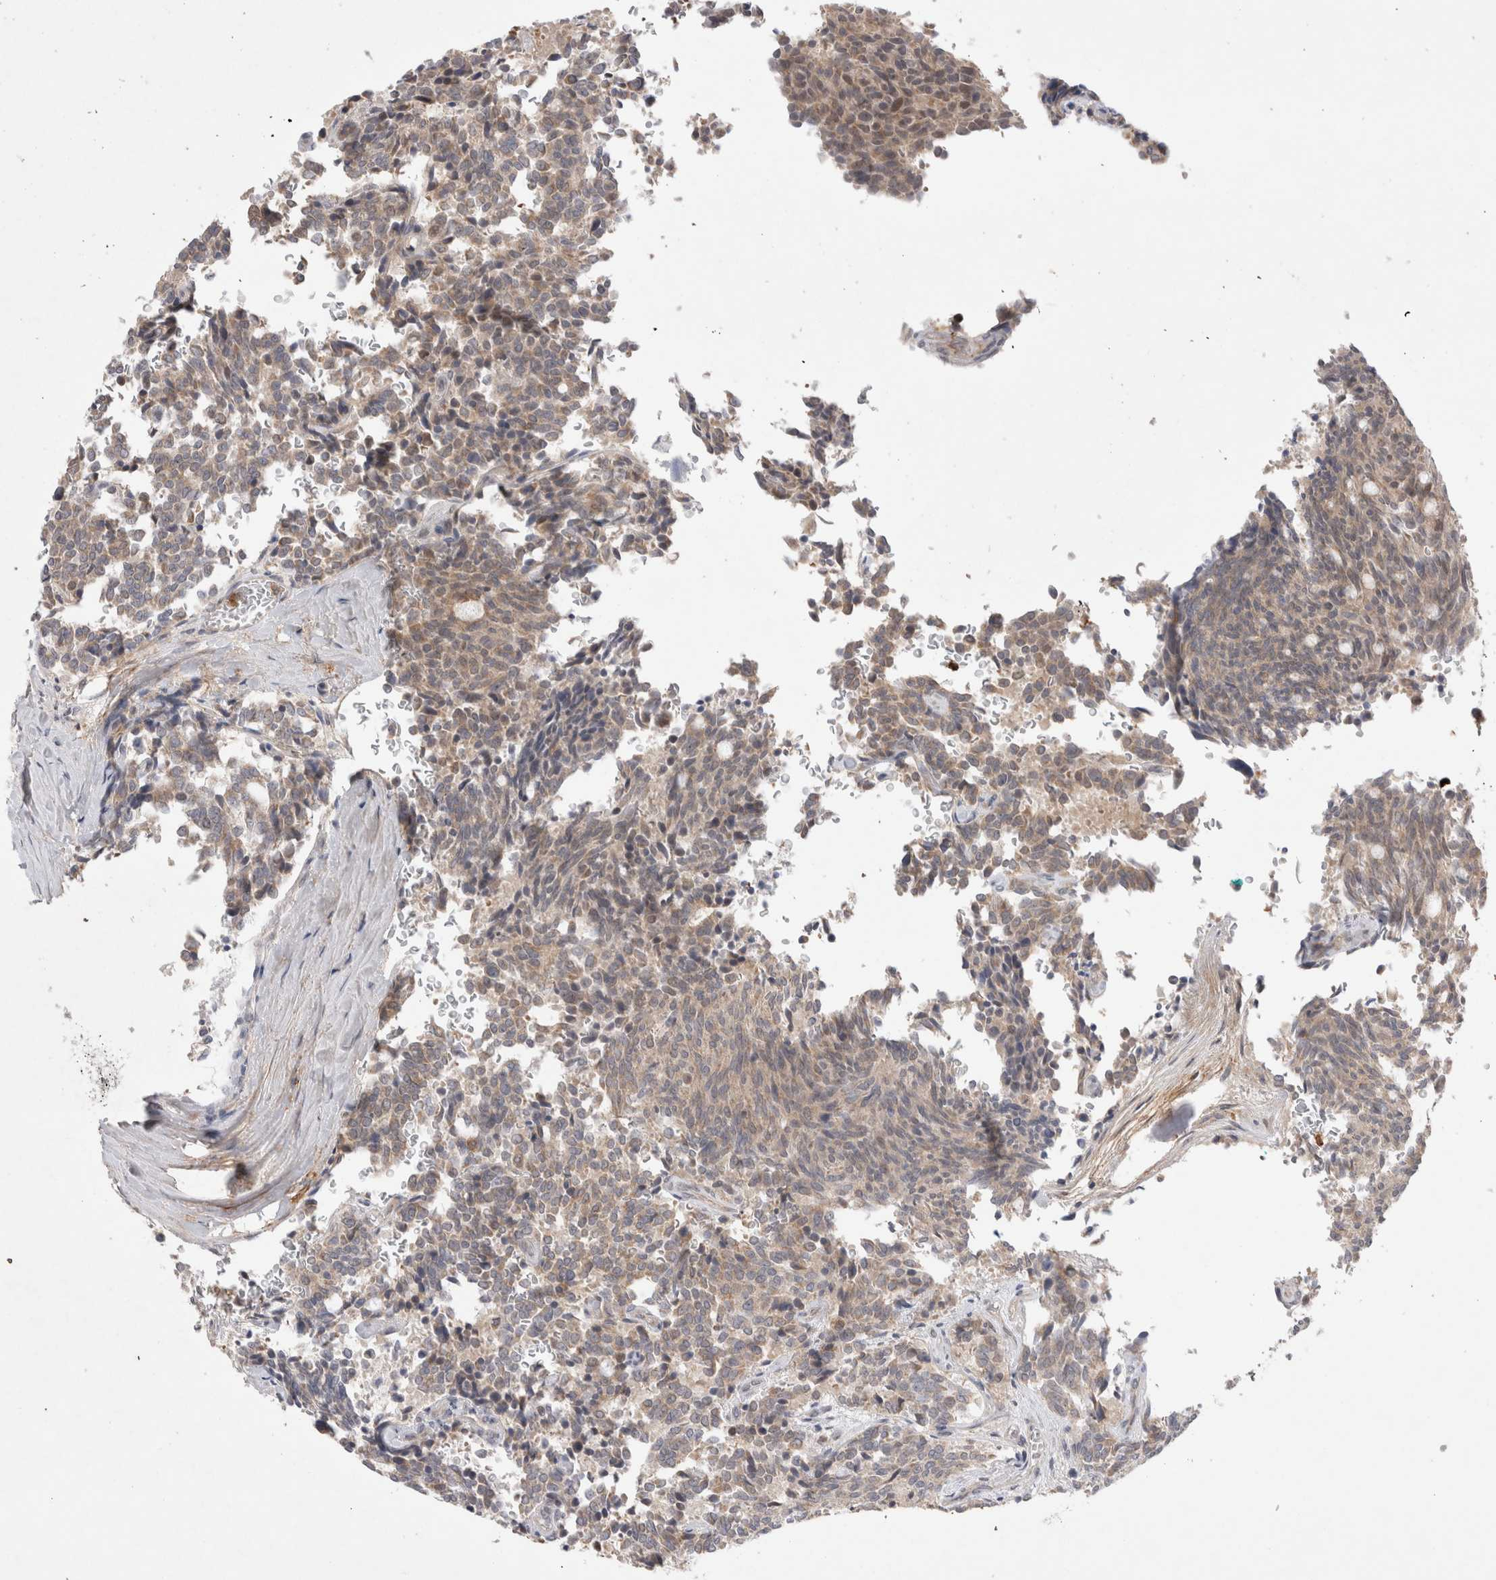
{"staining": {"intensity": "weak", "quantity": ">75%", "location": "cytoplasmic/membranous"}, "tissue": "carcinoid", "cell_type": "Tumor cells", "image_type": "cancer", "snomed": [{"axis": "morphology", "description": "Carcinoid, malignant, NOS"}, {"axis": "topography", "description": "Pancreas"}], "caption": "Immunohistochemistry histopathology image of malignant carcinoid stained for a protein (brown), which displays low levels of weak cytoplasmic/membranous staining in approximately >75% of tumor cells.", "gene": "GSDMB", "patient": {"sex": "female", "age": 54}}